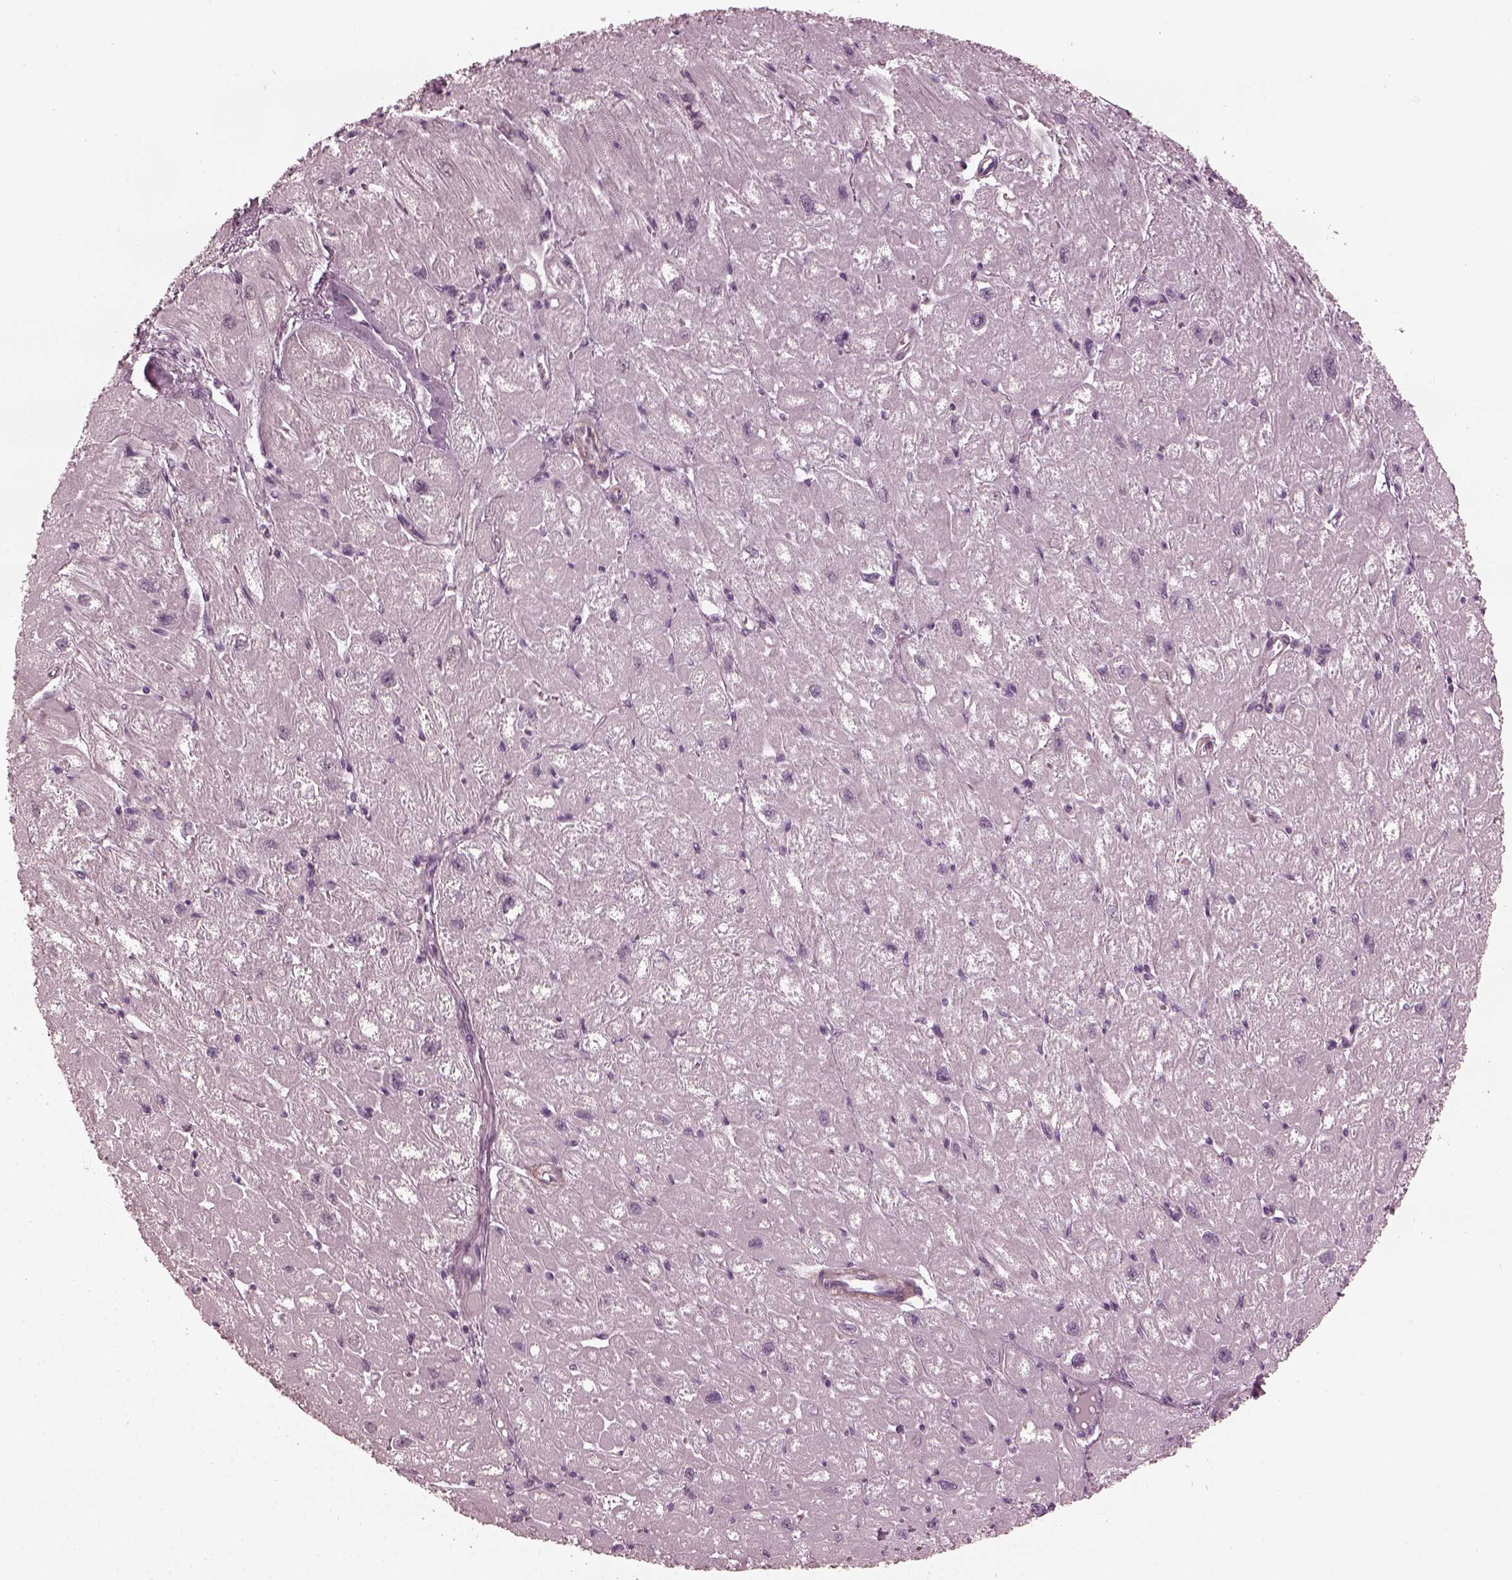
{"staining": {"intensity": "negative", "quantity": "none", "location": "none"}, "tissue": "heart muscle", "cell_type": "Cardiomyocytes", "image_type": "normal", "snomed": [{"axis": "morphology", "description": "Normal tissue, NOS"}, {"axis": "topography", "description": "Heart"}], "caption": "This histopathology image is of benign heart muscle stained with immunohistochemistry to label a protein in brown with the nuclei are counter-stained blue. There is no expression in cardiomyocytes.", "gene": "CCDC170", "patient": {"sex": "male", "age": 61}}